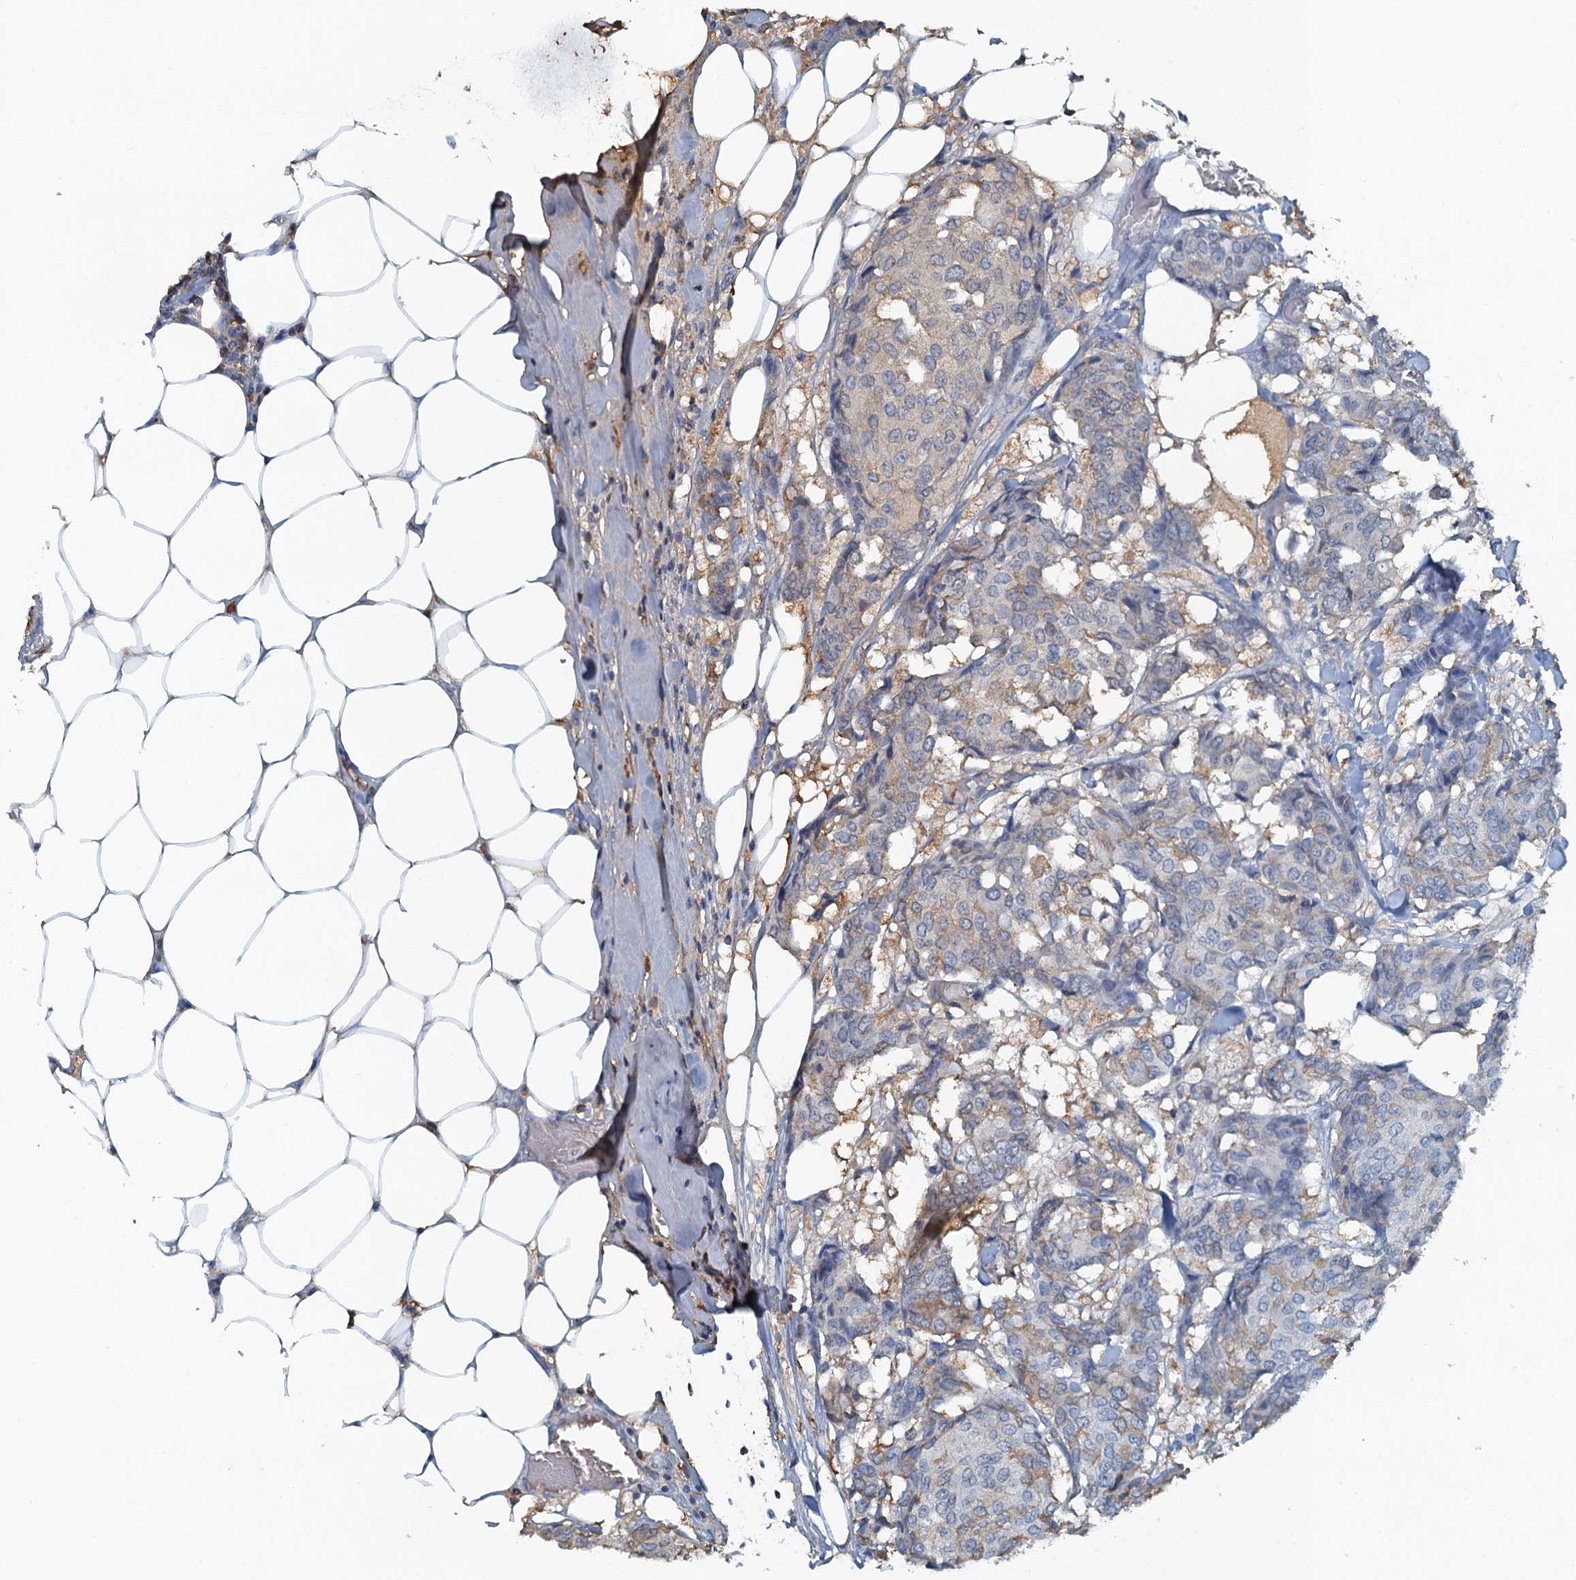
{"staining": {"intensity": "negative", "quantity": "none", "location": "none"}, "tissue": "breast cancer", "cell_type": "Tumor cells", "image_type": "cancer", "snomed": [{"axis": "morphology", "description": "Duct carcinoma"}, {"axis": "topography", "description": "Breast"}], "caption": "This is an immunohistochemistry histopathology image of breast cancer. There is no positivity in tumor cells.", "gene": "LSM14B", "patient": {"sex": "female", "age": 75}}